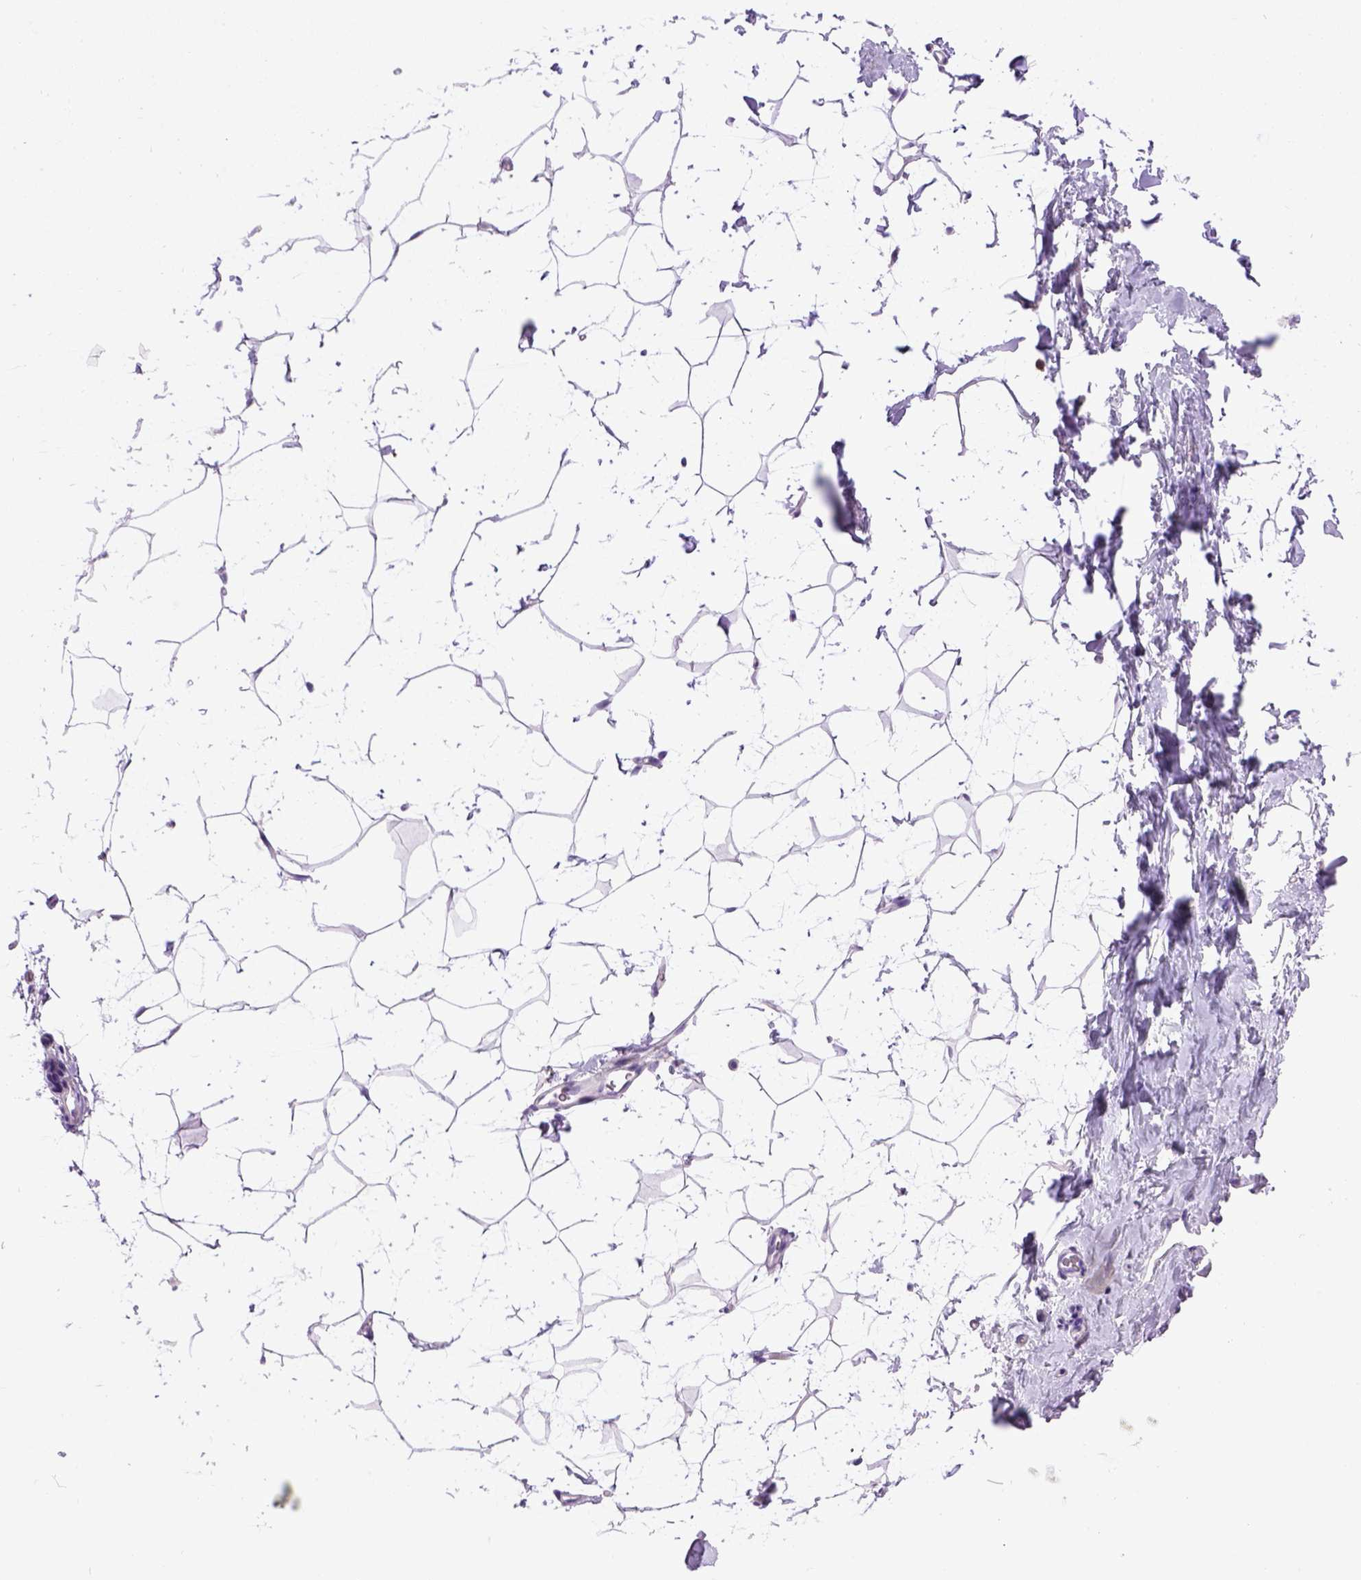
{"staining": {"intensity": "negative", "quantity": "none", "location": "none"}, "tissue": "breast", "cell_type": "Adipocytes", "image_type": "normal", "snomed": [{"axis": "morphology", "description": "Normal tissue, NOS"}, {"axis": "topography", "description": "Breast"}], "caption": "Immunohistochemistry photomicrograph of unremarkable breast: human breast stained with DAB (3,3'-diaminobenzidine) shows no significant protein positivity in adipocytes.", "gene": "ITGAX", "patient": {"sex": "female", "age": 32}}